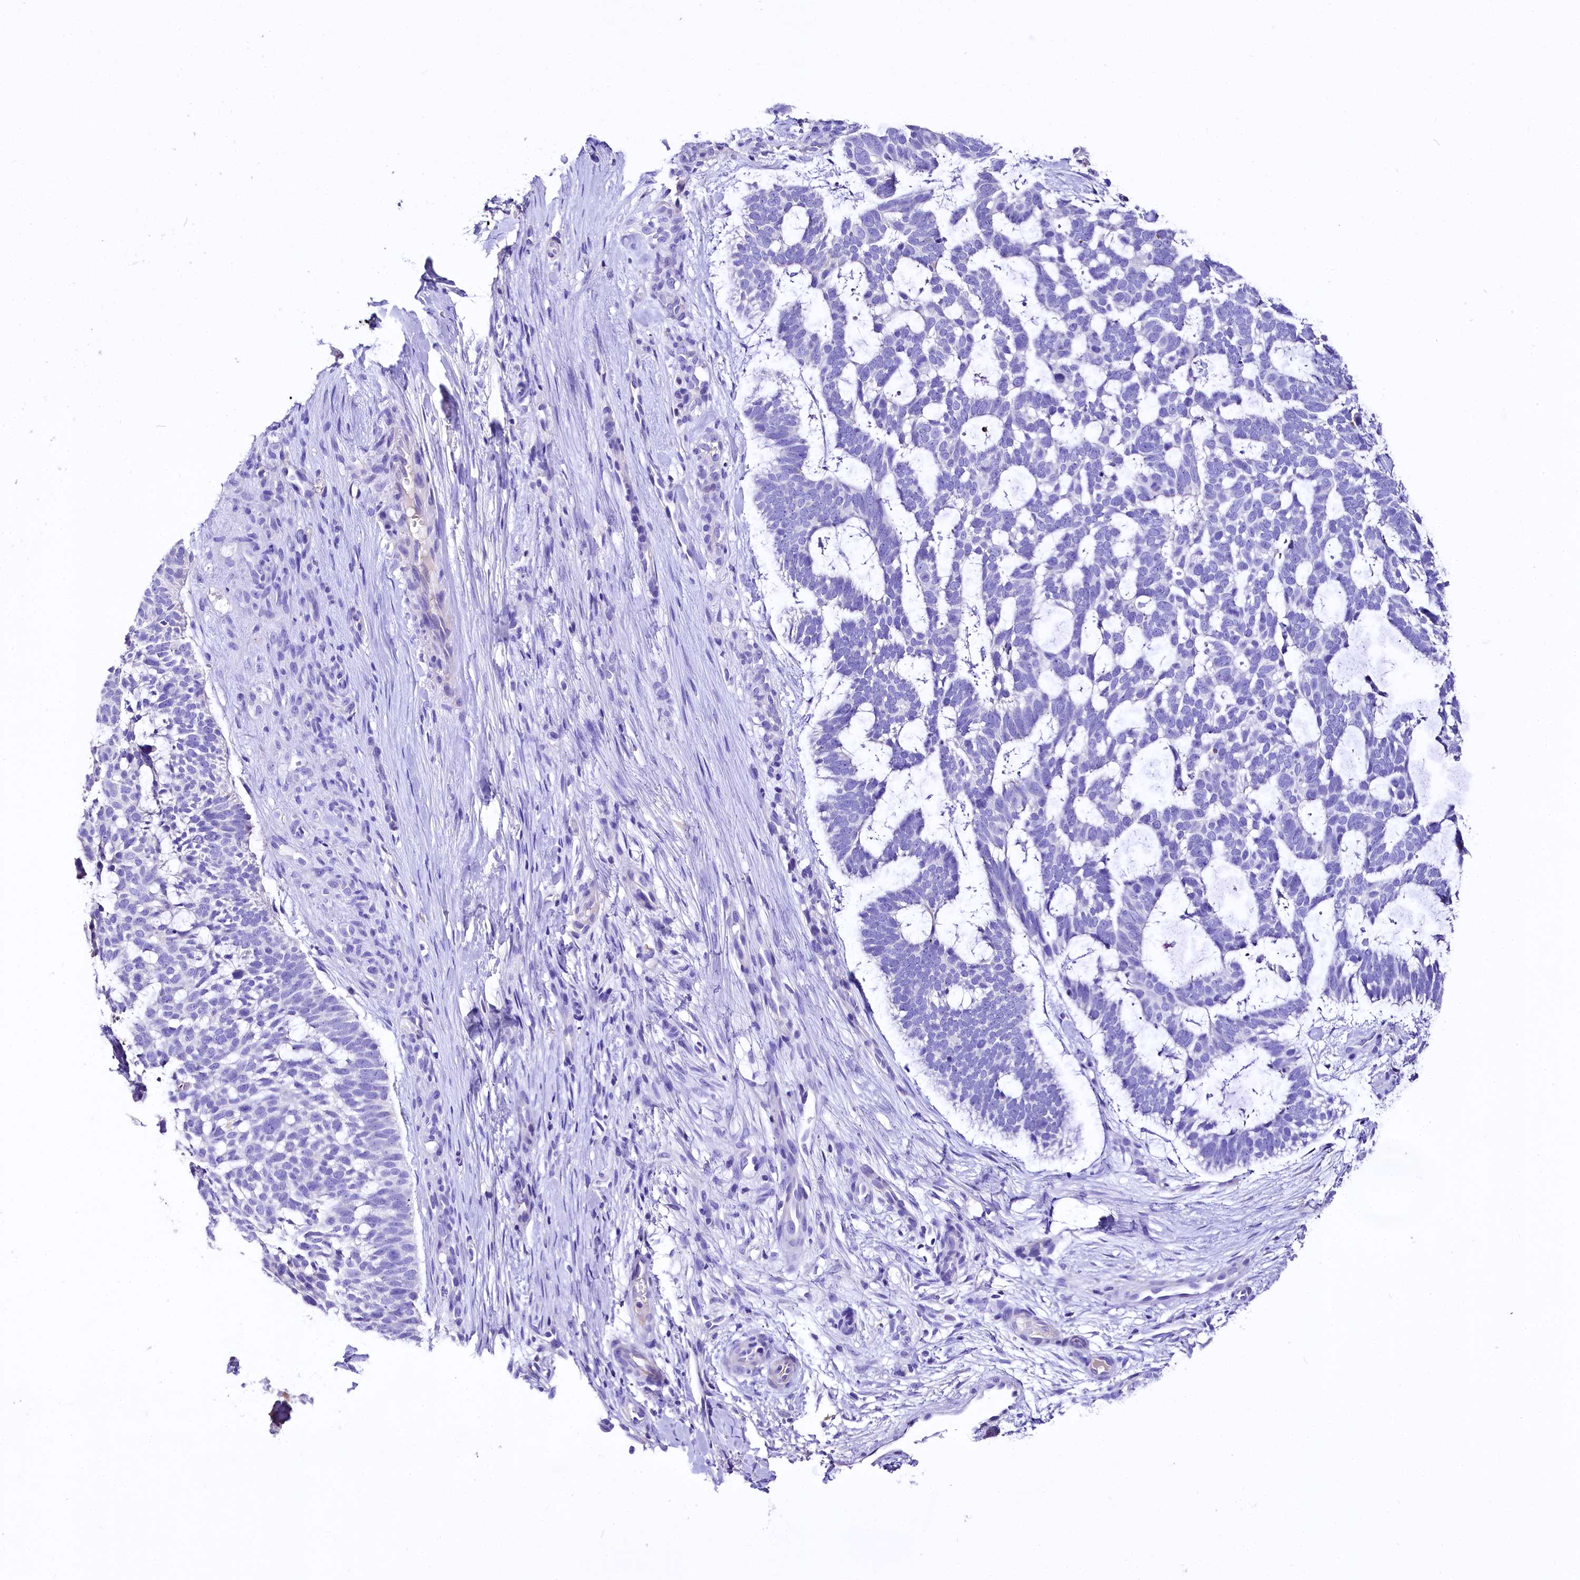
{"staining": {"intensity": "negative", "quantity": "none", "location": "none"}, "tissue": "skin cancer", "cell_type": "Tumor cells", "image_type": "cancer", "snomed": [{"axis": "morphology", "description": "Basal cell carcinoma"}, {"axis": "topography", "description": "Skin"}], "caption": "Tumor cells are negative for brown protein staining in skin cancer (basal cell carcinoma).", "gene": "A2ML1", "patient": {"sex": "male", "age": 88}}